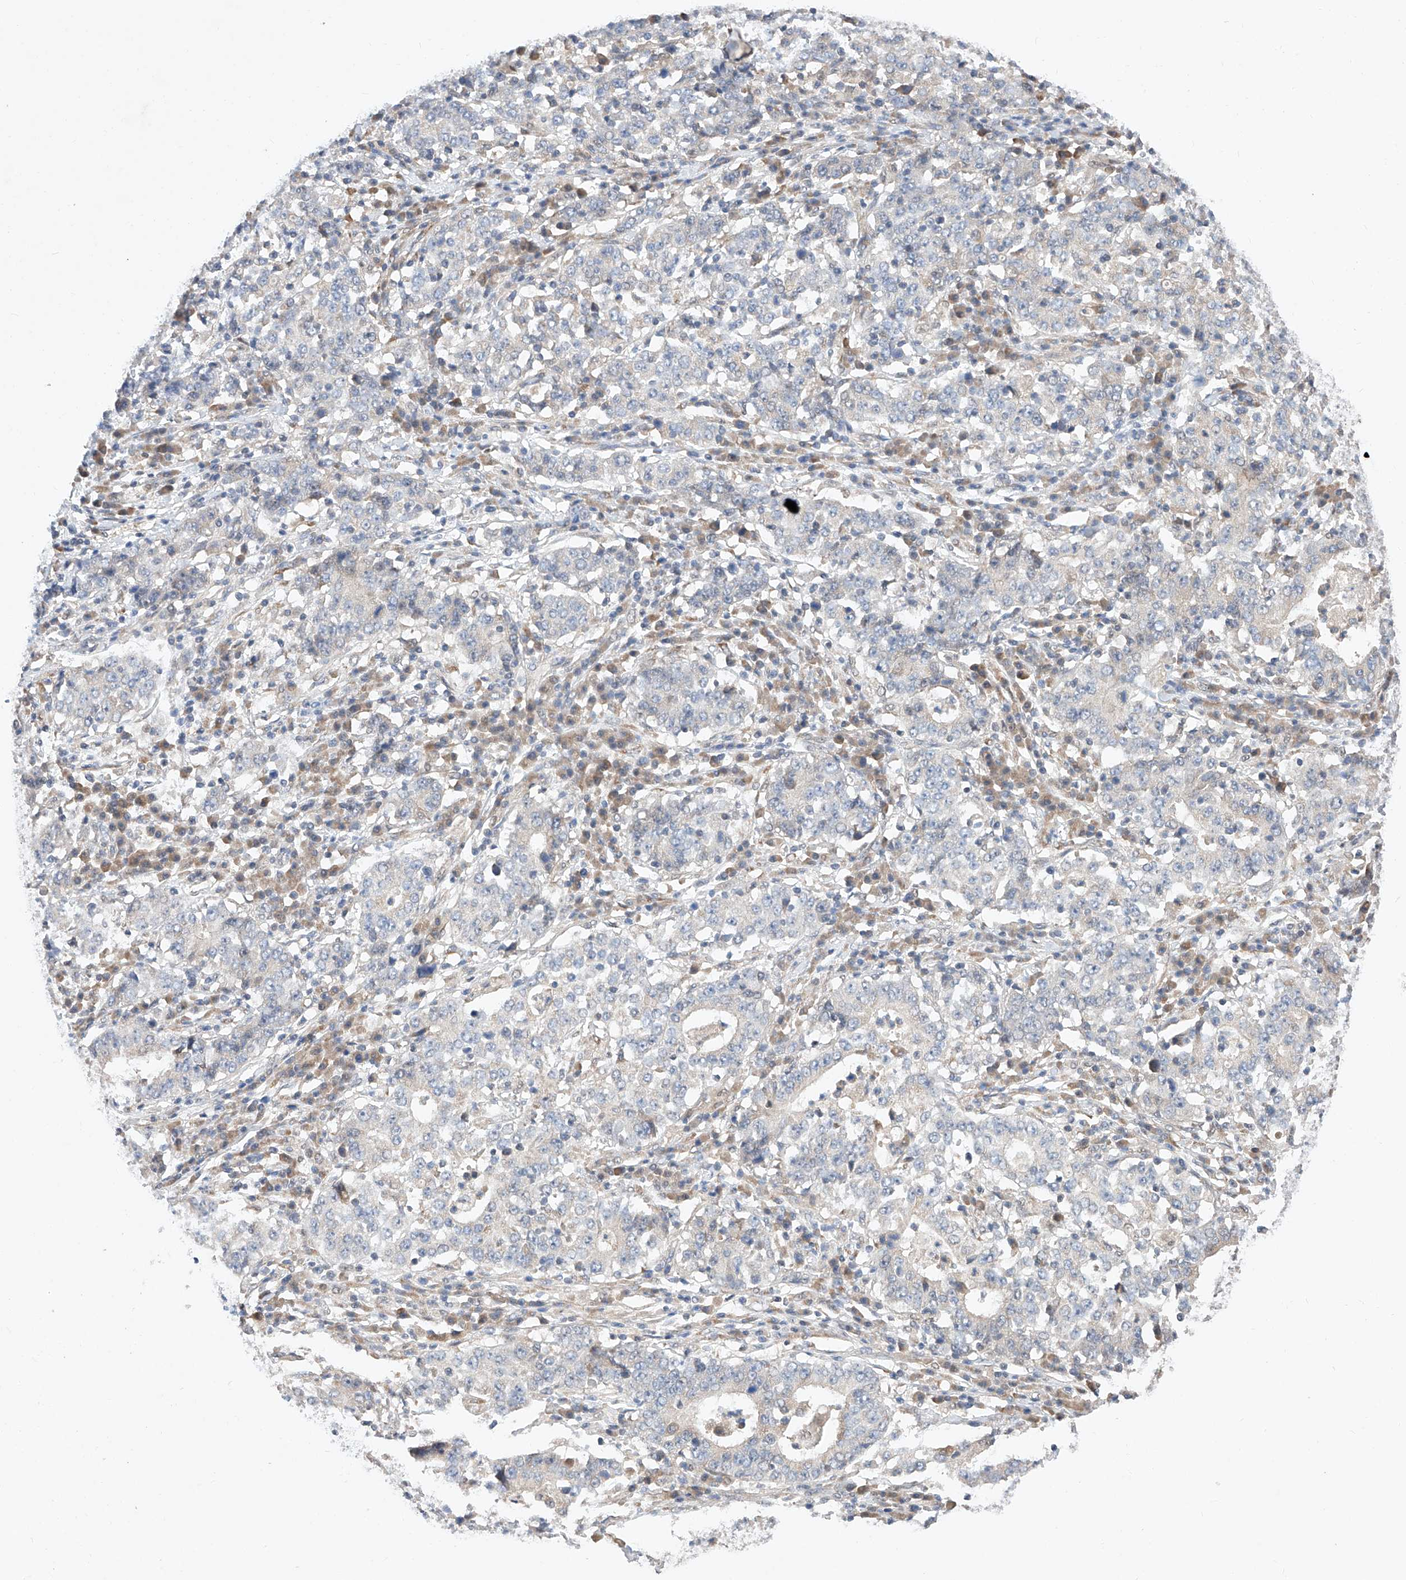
{"staining": {"intensity": "negative", "quantity": "none", "location": "none"}, "tissue": "stomach cancer", "cell_type": "Tumor cells", "image_type": "cancer", "snomed": [{"axis": "morphology", "description": "Adenocarcinoma, NOS"}, {"axis": "topography", "description": "Stomach"}], "caption": "An immunohistochemistry (IHC) image of stomach adenocarcinoma is shown. There is no staining in tumor cells of stomach adenocarcinoma.", "gene": "ZSCAN4", "patient": {"sex": "male", "age": 59}}